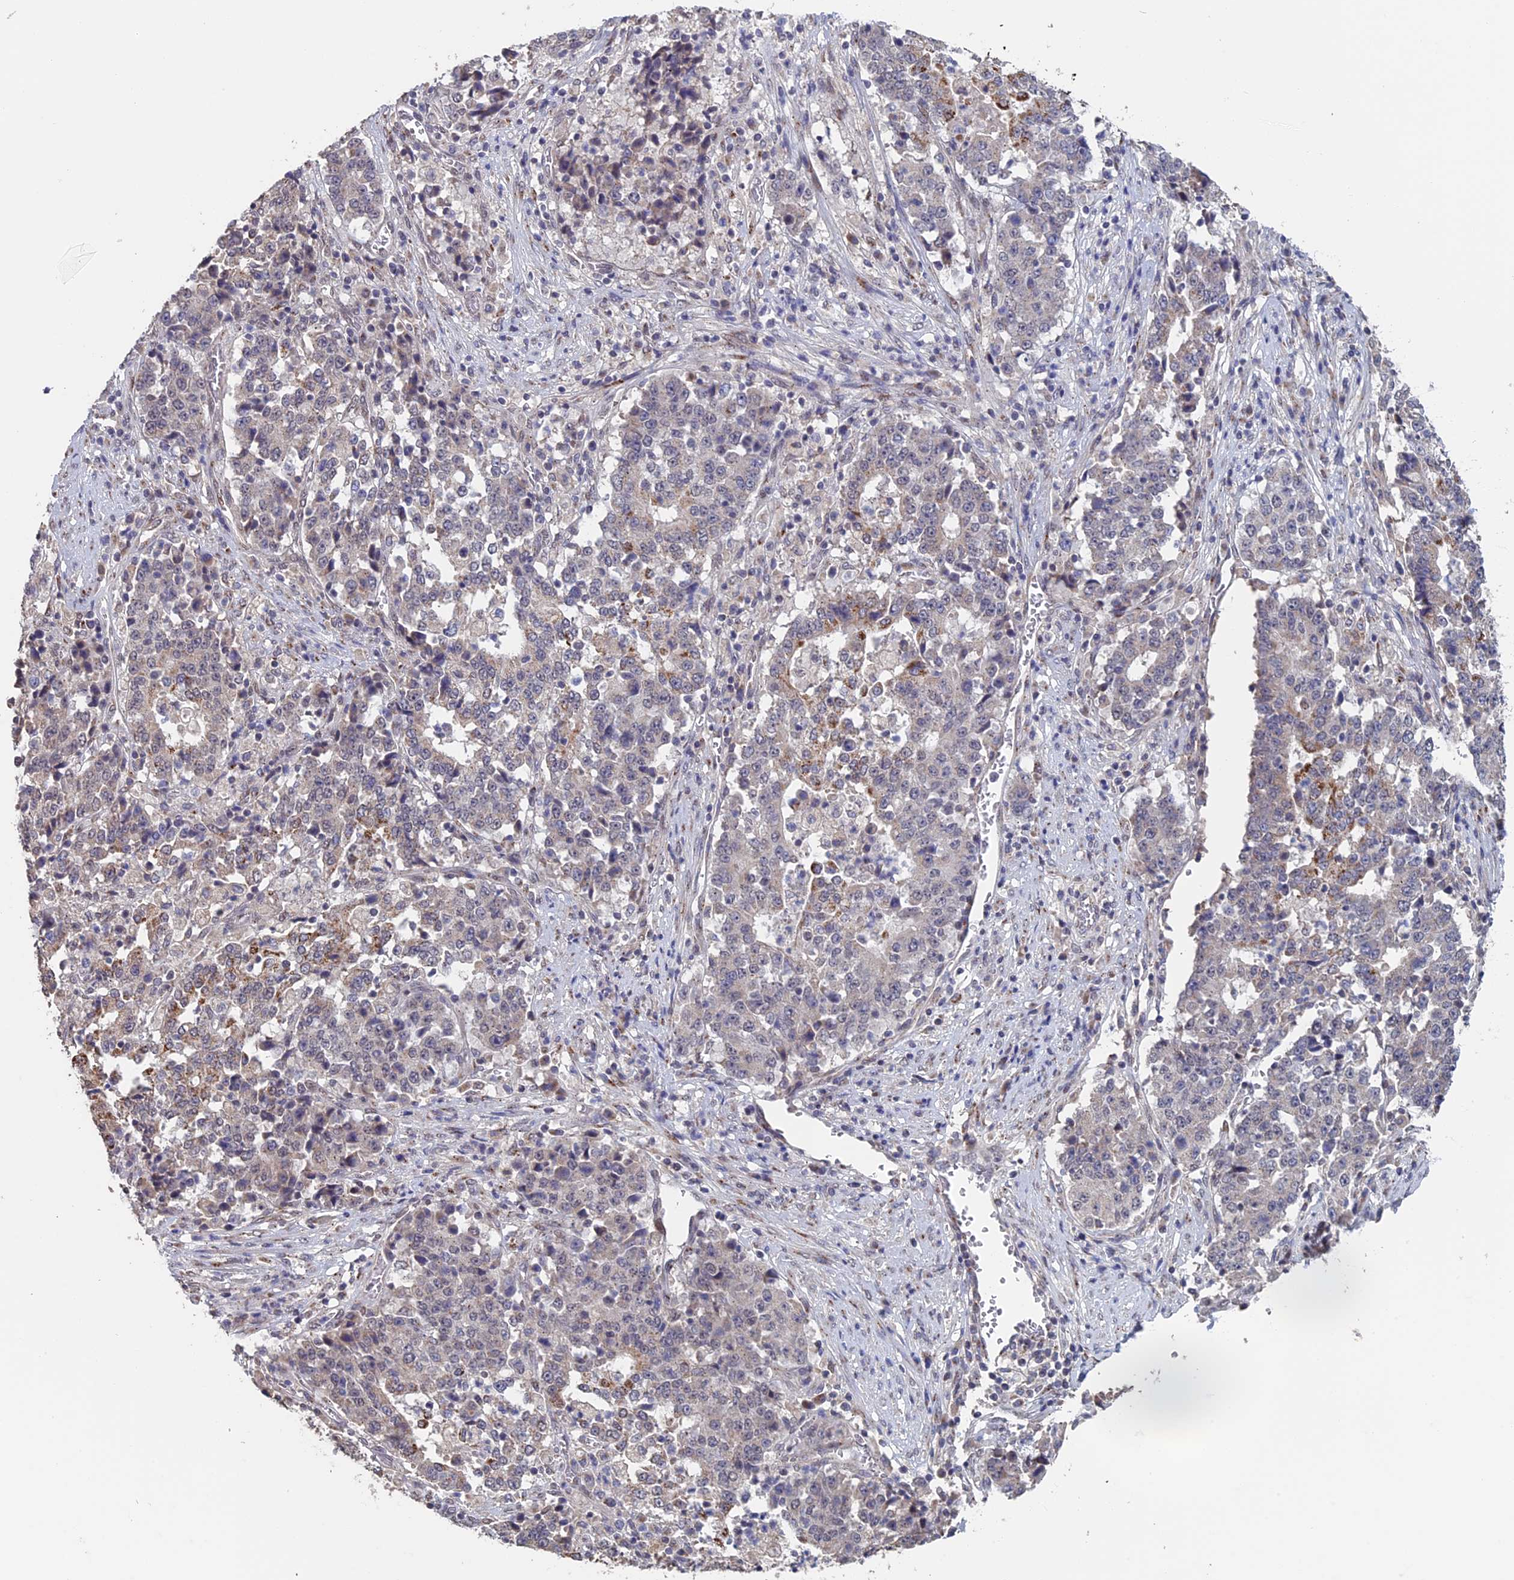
{"staining": {"intensity": "moderate", "quantity": "<25%", "location": "cytoplasmic/membranous"}, "tissue": "stomach cancer", "cell_type": "Tumor cells", "image_type": "cancer", "snomed": [{"axis": "morphology", "description": "Adenocarcinoma, NOS"}, {"axis": "topography", "description": "Stomach"}], "caption": "Brown immunohistochemical staining in human adenocarcinoma (stomach) demonstrates moderate cytoplasmic/membranous expression in approximately <25% of tumor cells.", "gene": "PIGQ", "patient": {"sex": "male", "age": 59}}